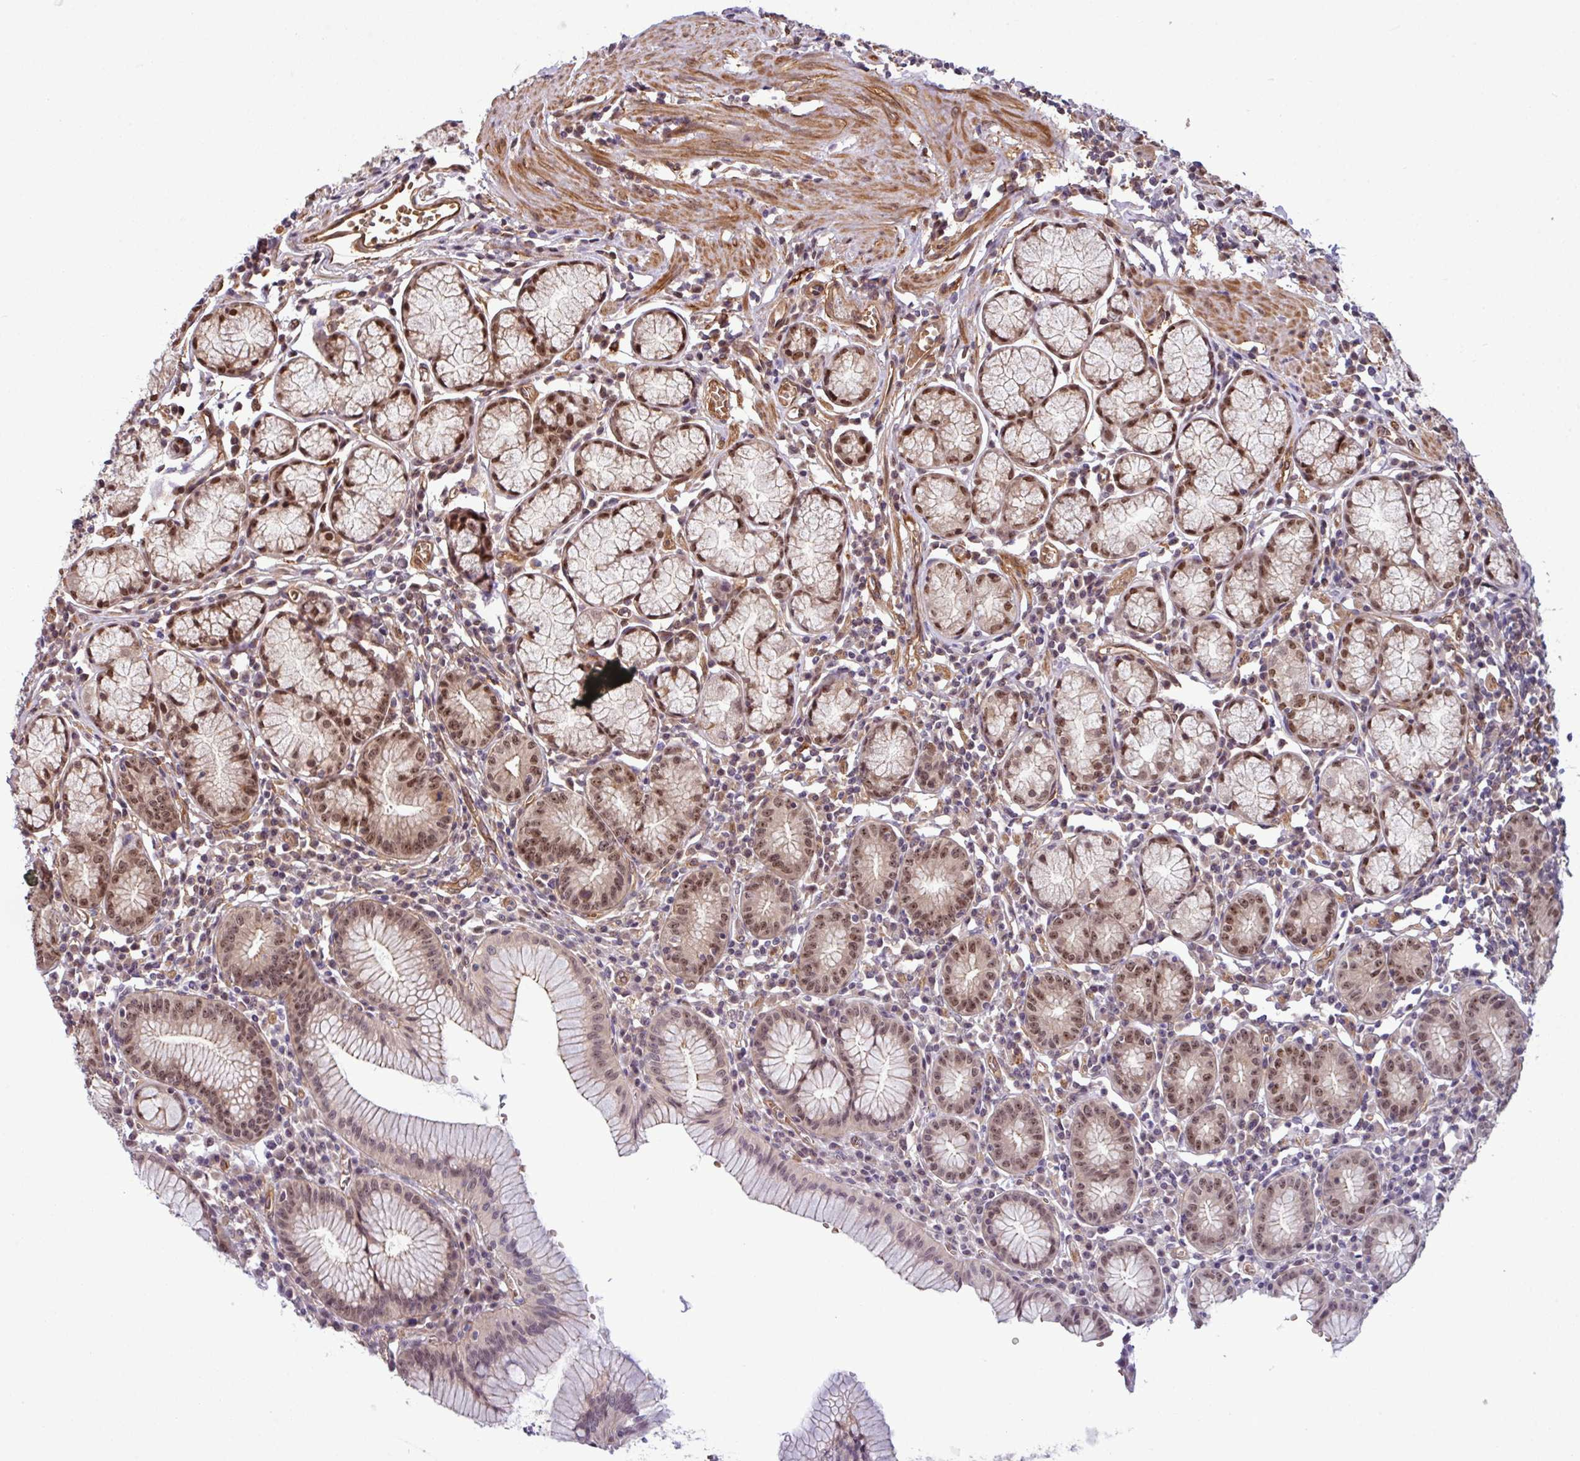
{"staining": {"intensity": "strong", "quantity": "25%-75%", "location": "nuclear"}, "tissue": "stomach", "cell_type": "Glandular cells", "image_type": "normal", "snomed": [{"axis": "morphology", "description": "Normal tissue, NOS"}, {"axis": "topography", "description": "Stomach"}], "caption": "Immunohistochemical staining of normal stomach demonstrates high levels of strong nuclear positivity in about 25%-75% of glandular cells.", "gene": "C7orf50", "patient": {"sex": "male", "age": 55}}